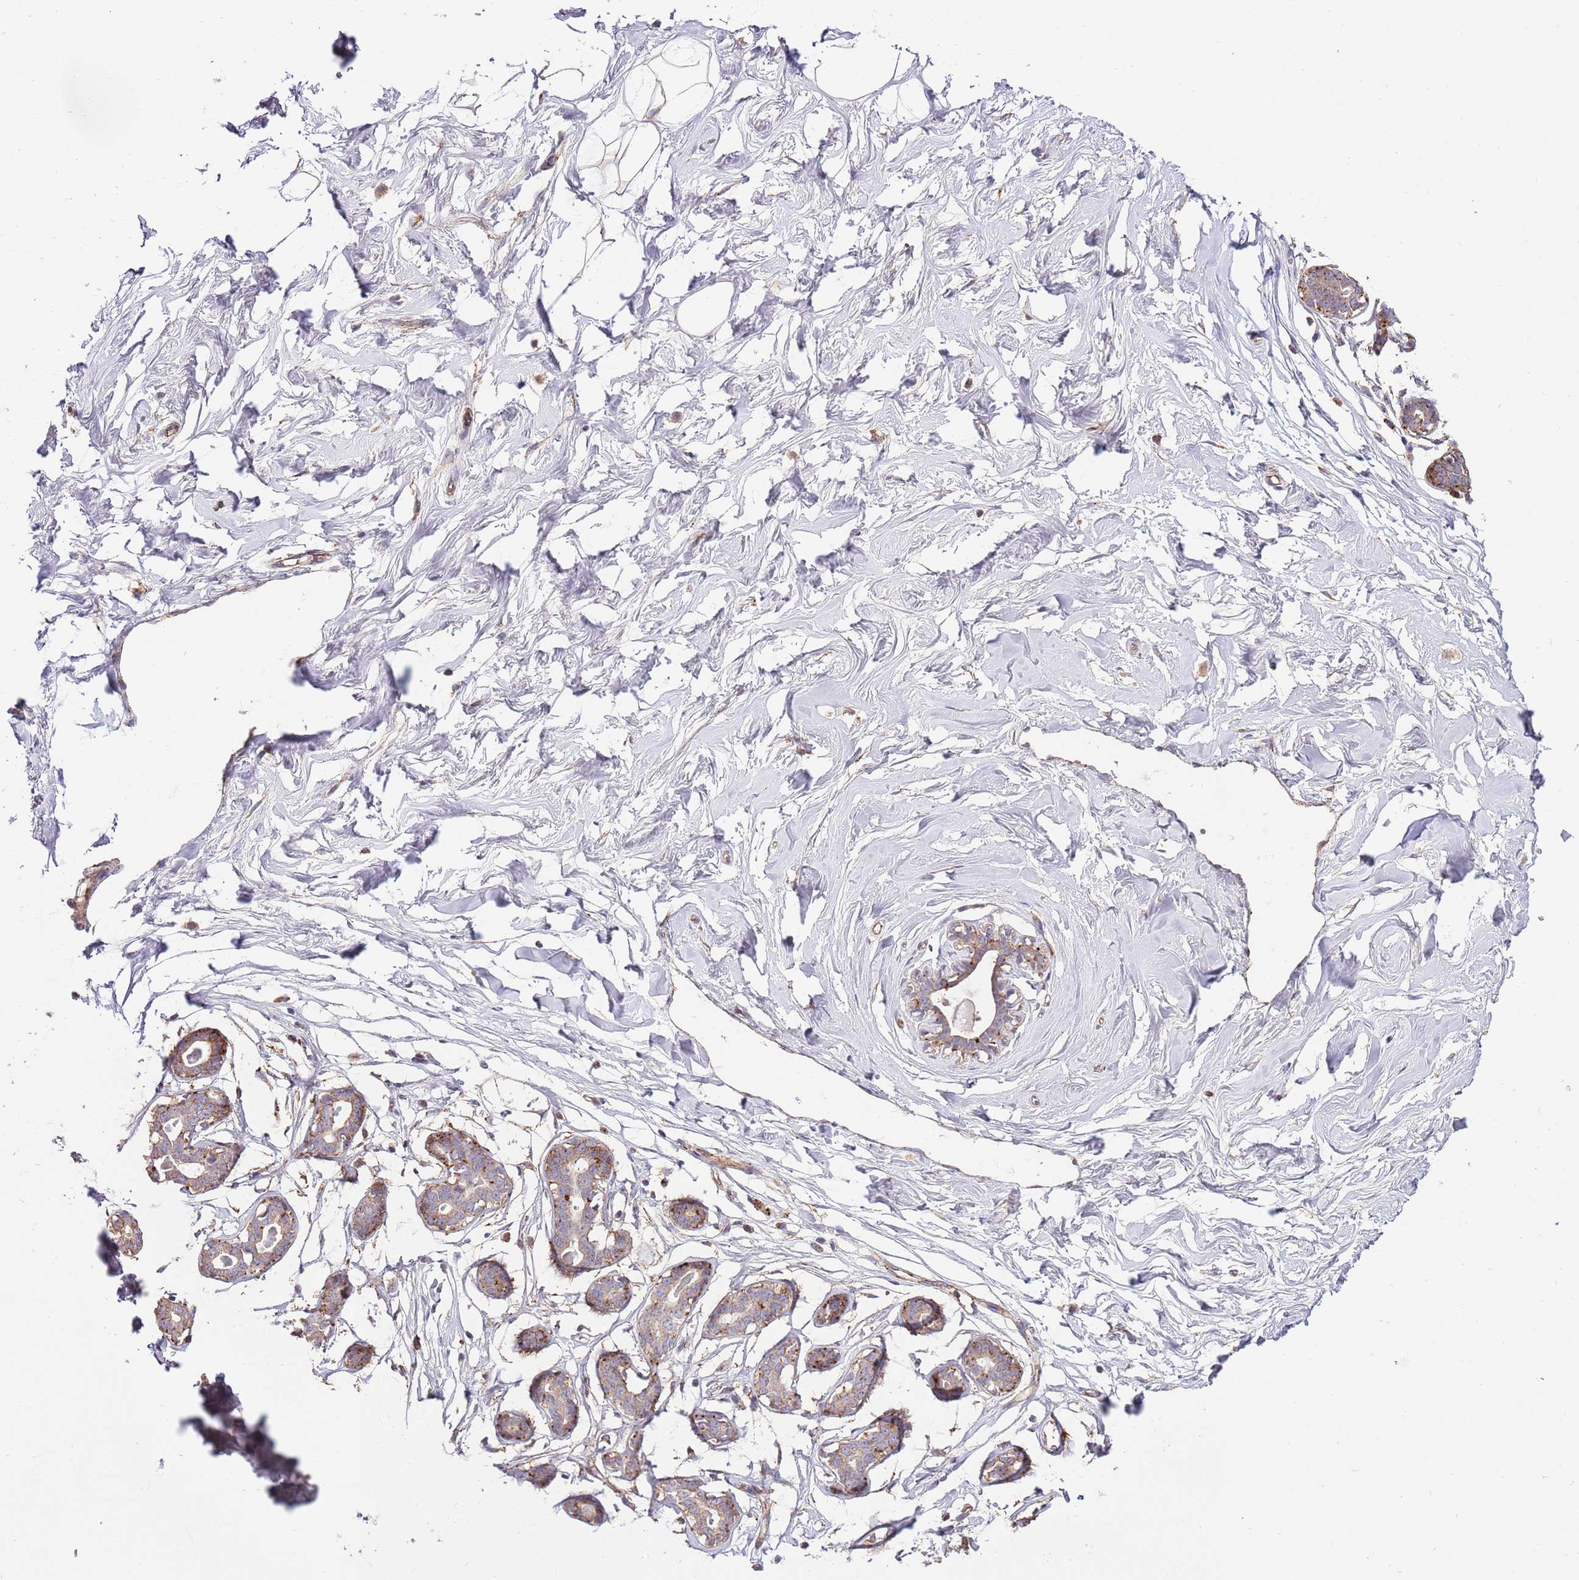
{"staining": {"intensity": "negative", "quantity": "none", "location": "none"}, "tissue": "breast", "cell_type": "Adipocytes", "image_type": "normal", "snomed": [{"axis": "morphology", "description": "Normal tissue, NOS"}, {"axis": "morphology", "description": "Adenoma, NOS"}, {"axis": "topography", "description": "Breast"}], "caption": "A high-resolution photomicrograph shows immunohistochemistry staining of unremarkable breast, which demonstrates no significant expression in adipocytes.", "gene": "DOCK6", "patient": {"sex": "female", "age": 23}}